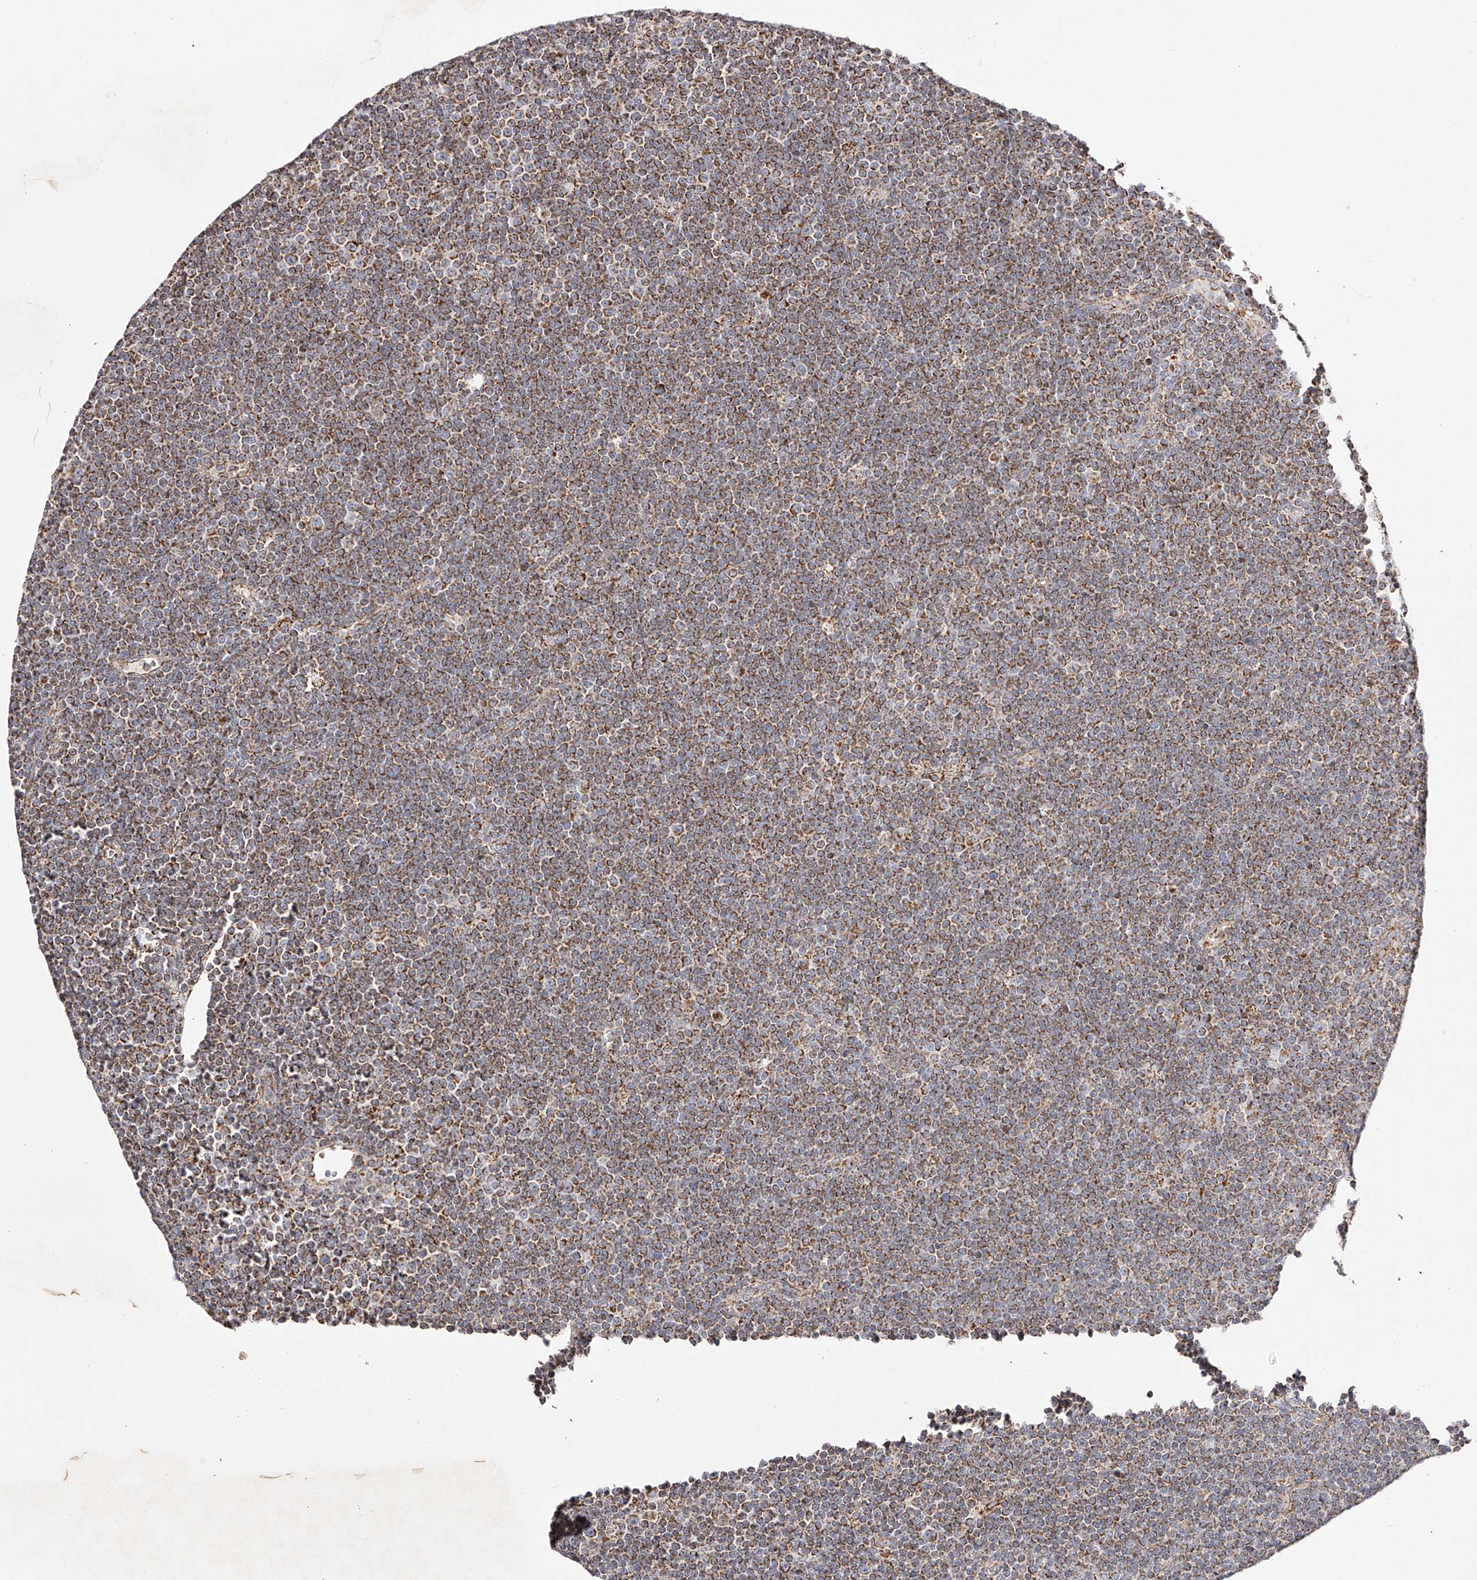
{"staining": {"intensity": "moderate", "quantity": ">75%", "location": "cytoplasmic/membranous"}, "tissue": "lymphoma", "cell_type": "Tumor cells", "image_type": "cancer", "snomed": [{"axis": "morphology", "description": "Malignant lymphoma, non-Hodgkin's type, Low grade"}, {"axis": "topography", "description": "Lymph node"}], "caption": "Tumor cells show medium levels of moderate cytoplasmic/membranous staining in about >75% of cells in human low-grade malignant lymphoma, non-Hodgkin's type. The staining is performed using DAB brown chromogen to label protein expression. The nuclei are counter-stained blue using hematoxylin.", "gene": "NDUFV3", "patient": {"sex": "female", "age": 67}}